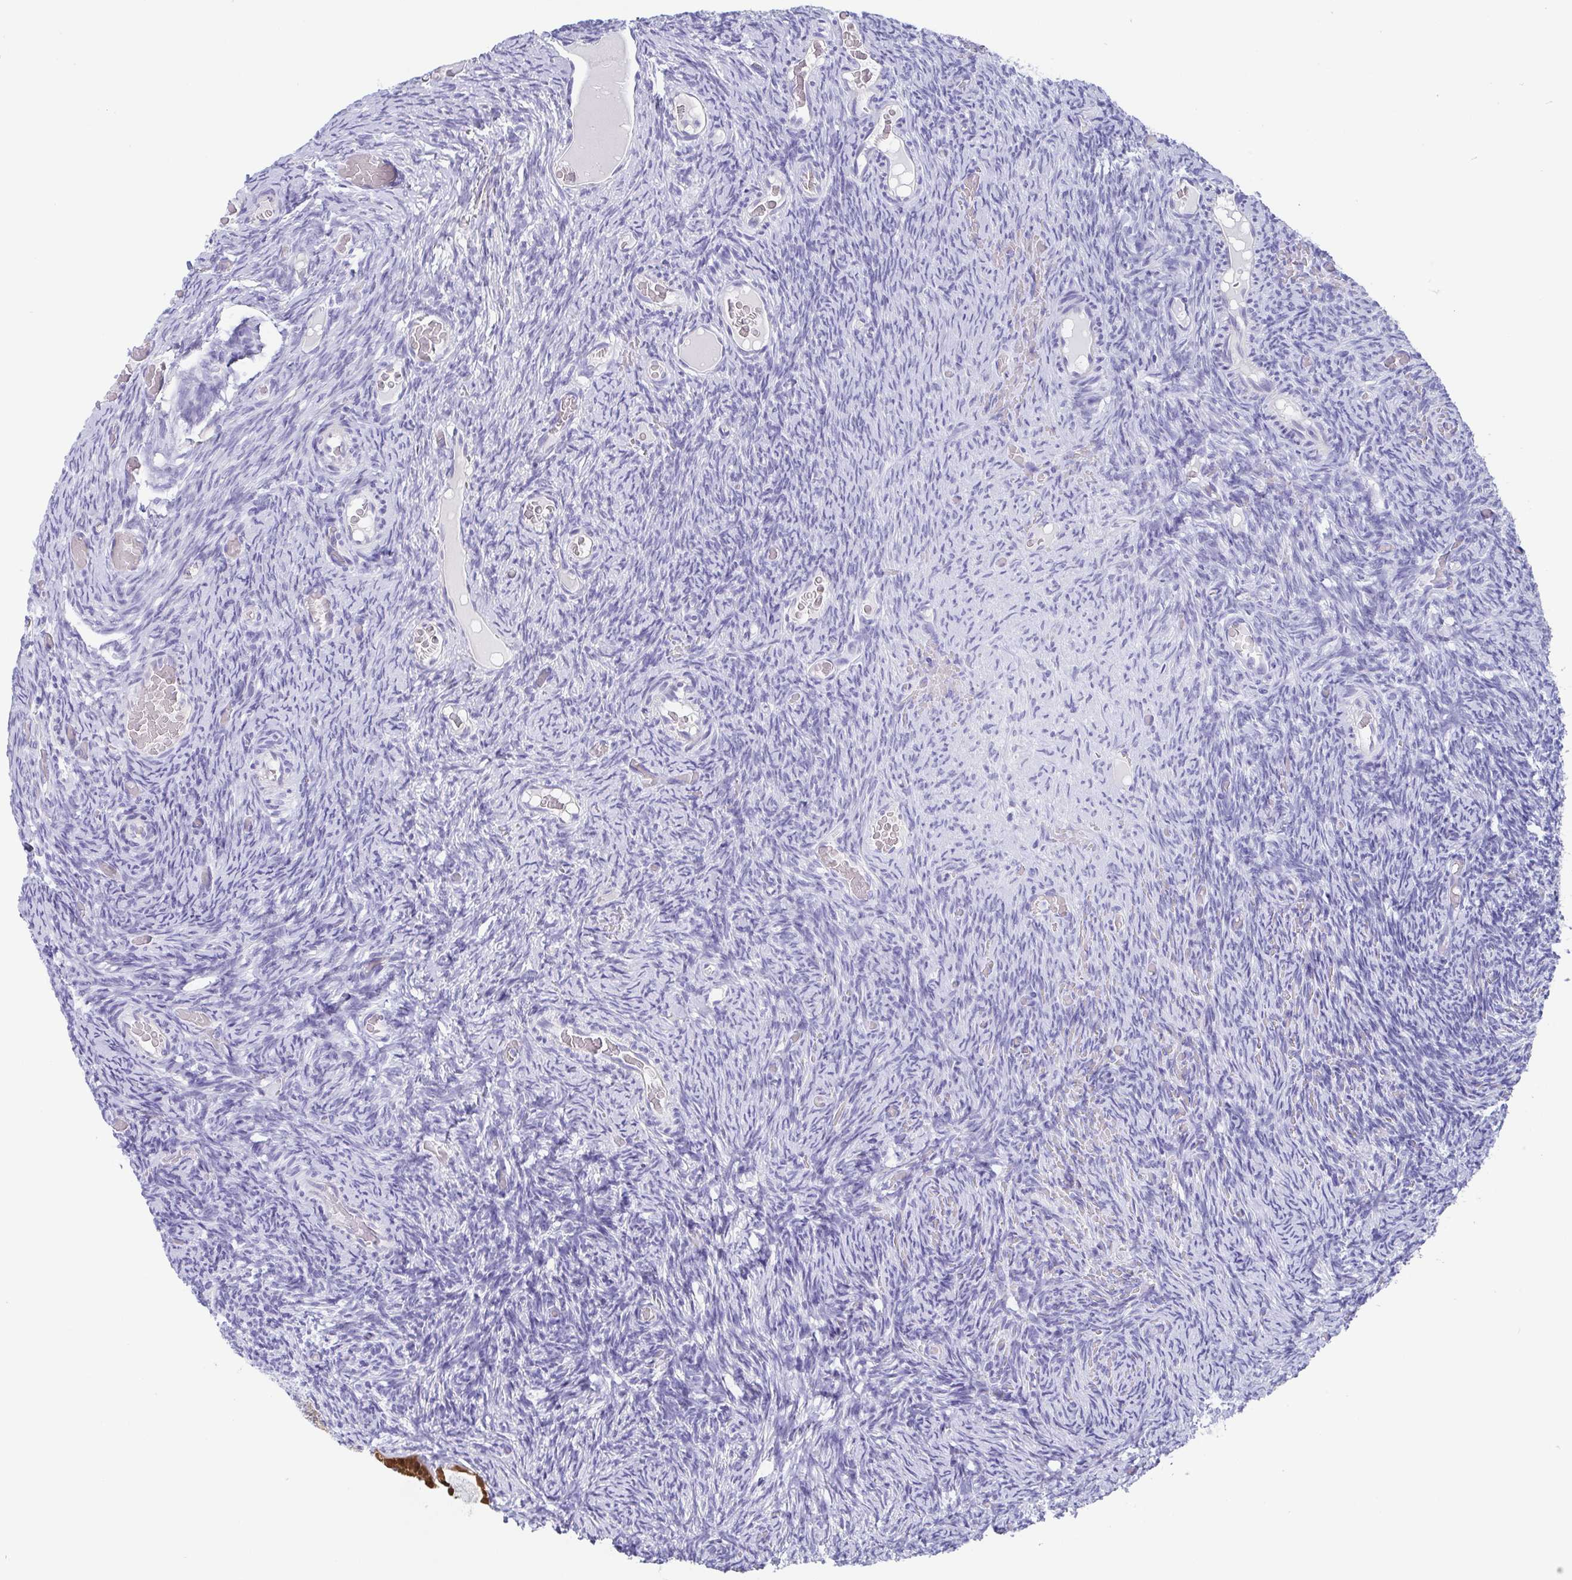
{"staining": {"intensity": "moderate", "quantity": ">75%", "location": "cytoplasmic/membranous,nuclear"}, "tissue": "ovary", "cell_type": "Follicle cells", "image_type": "normal", "snomed": [{"axis": "morphology", "description": "Normal tissue, NOS"}, {"axis": "topography", "description": "Ovary"}], "caption": "Follicle cells exhibit medium levels of moderate cytoplasmic/membranous,nuclear staining in about >75% of cells in unremarkable ovary.", "gene": "SCGN", "patient": {"sex": "female", "age": 34}}